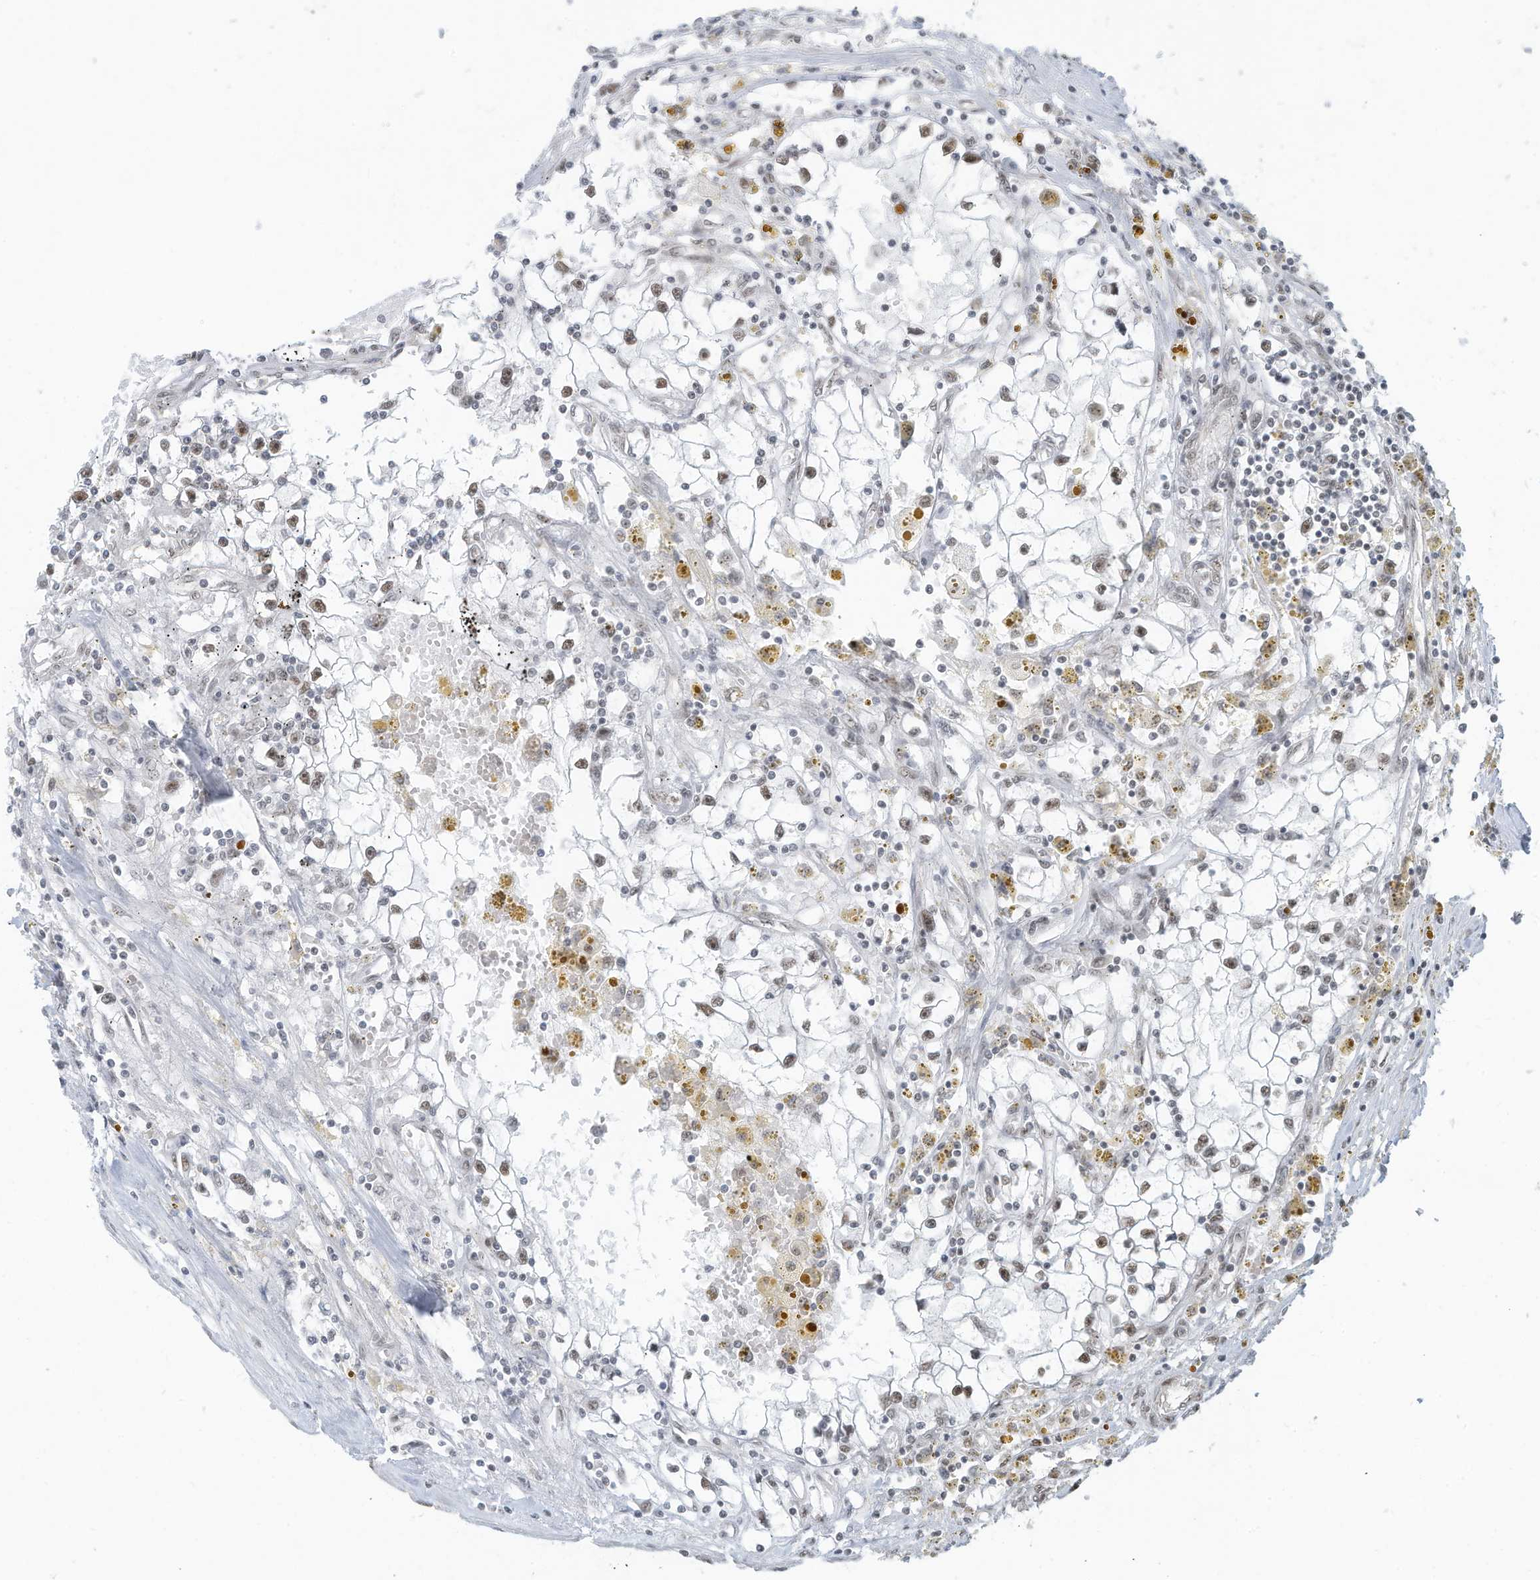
{"staining": {"intensity": "moderate", "quantity": "<25%", "location": "nuclear"}, "tissue": "renal cancer", "cell_type": "Tumor cells", "image_type": "cancer", "snomed": [{"axis": "morphology", "description": "Adenocarcinoma, NOS"}, {"axis": "topography", "description": "Kidney"}], "caption": "Renal adenocarcinoma stained with a brown dye exhibits moderate nuclear positive positivity in about <25% of tumor cells.", "gene": "DBR1", "patient": {"sex": "male", "age": 56}}